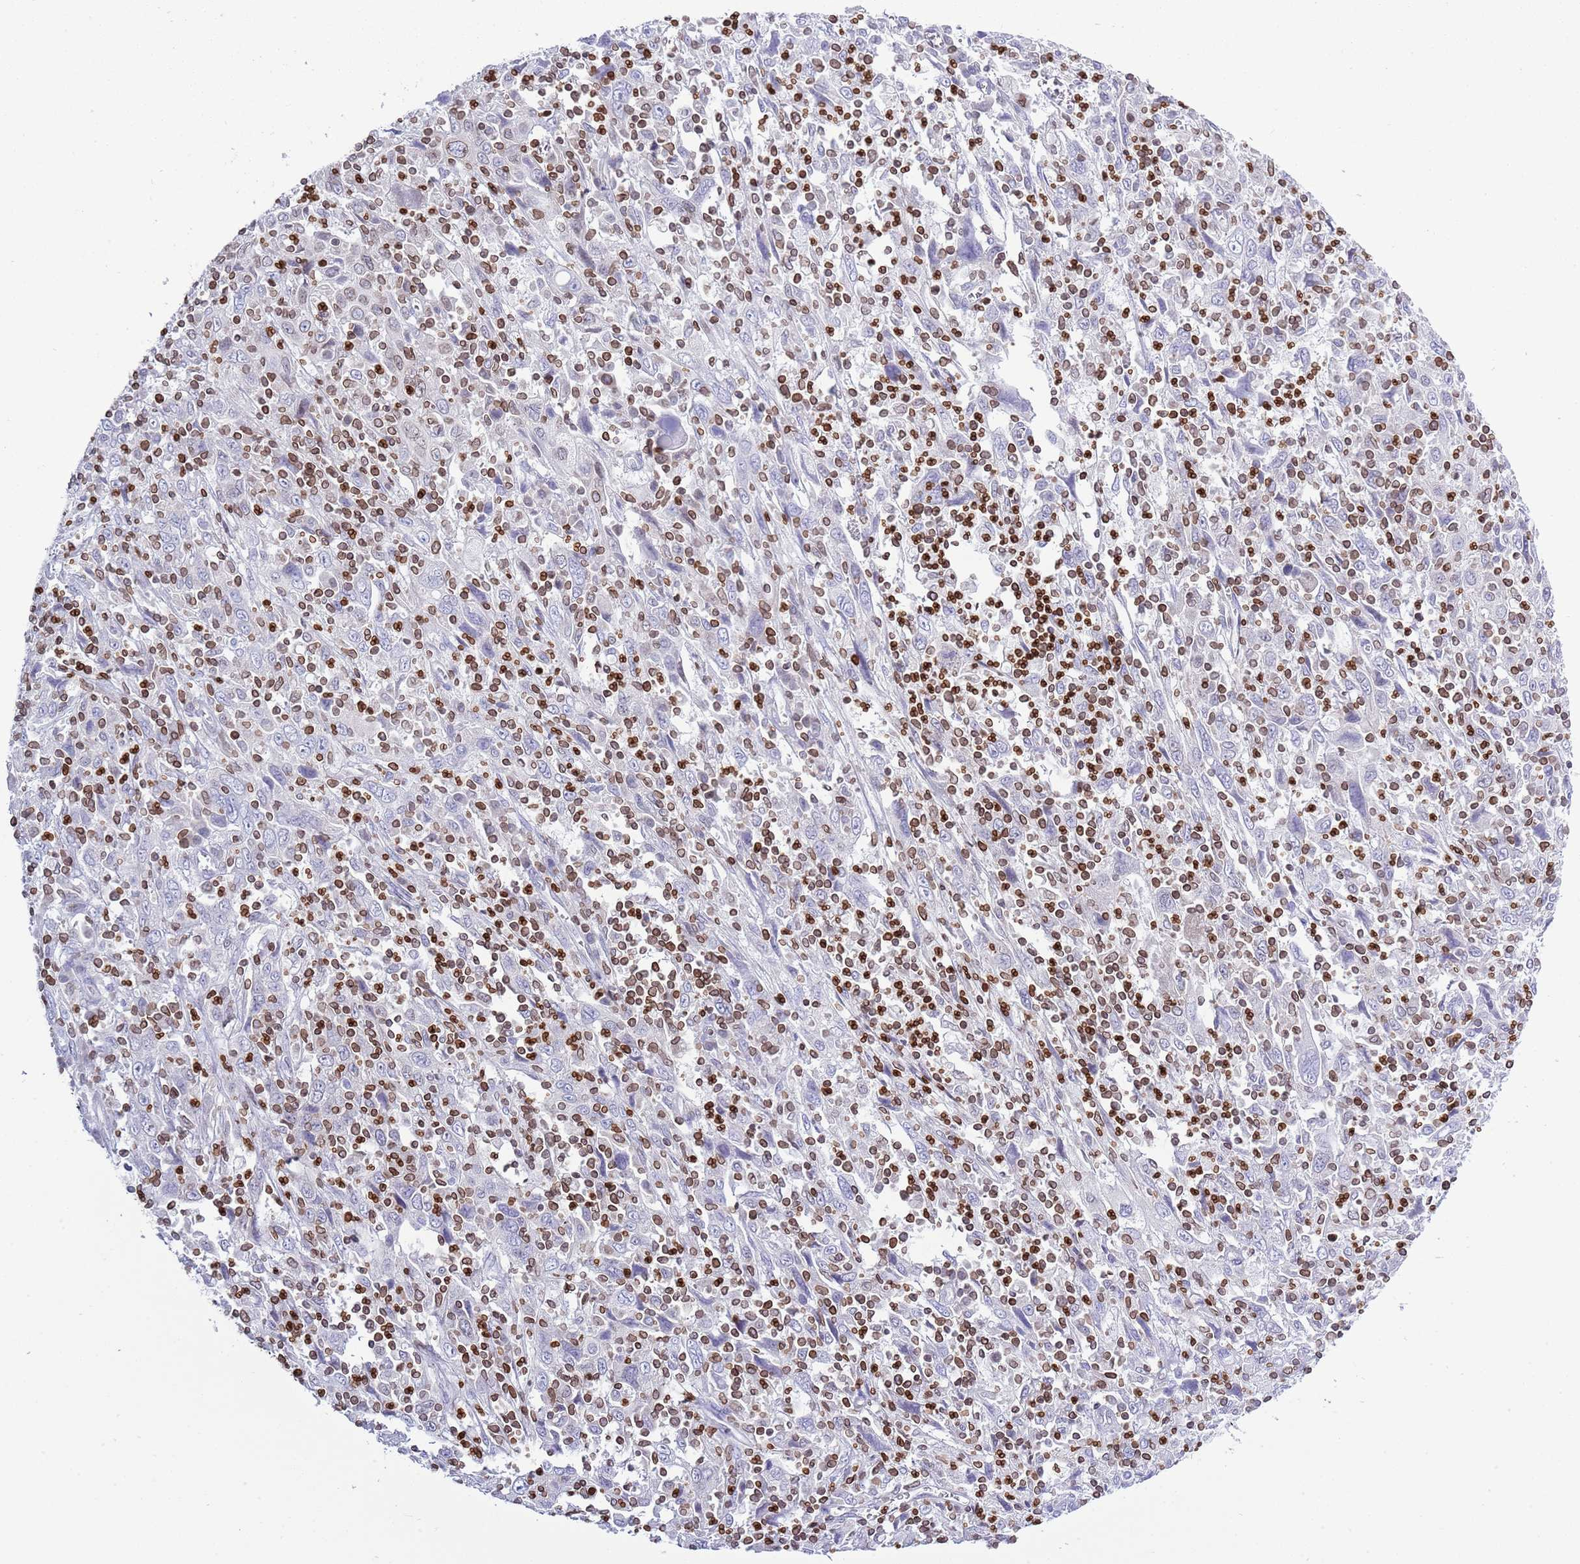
{"staining": {"intensity": "negative", "quantity": "none", "location": "none"}, "tissue": "cervical cancer", "cell_type": "Tumor cells", "image_type": "cancer", "snomed": [{"axis": "morphology", "description": "Squamous cell carcinoma, NOS"}, {"axis": "topography", "description": "Cervix"}], "caption": "Squamous cell carcinoma (cervical) was stained to show a protein in brown. There is no significant staining in tumor cells.", "gene": "LBR", "patient": {"sex": "female", "age": 46}}